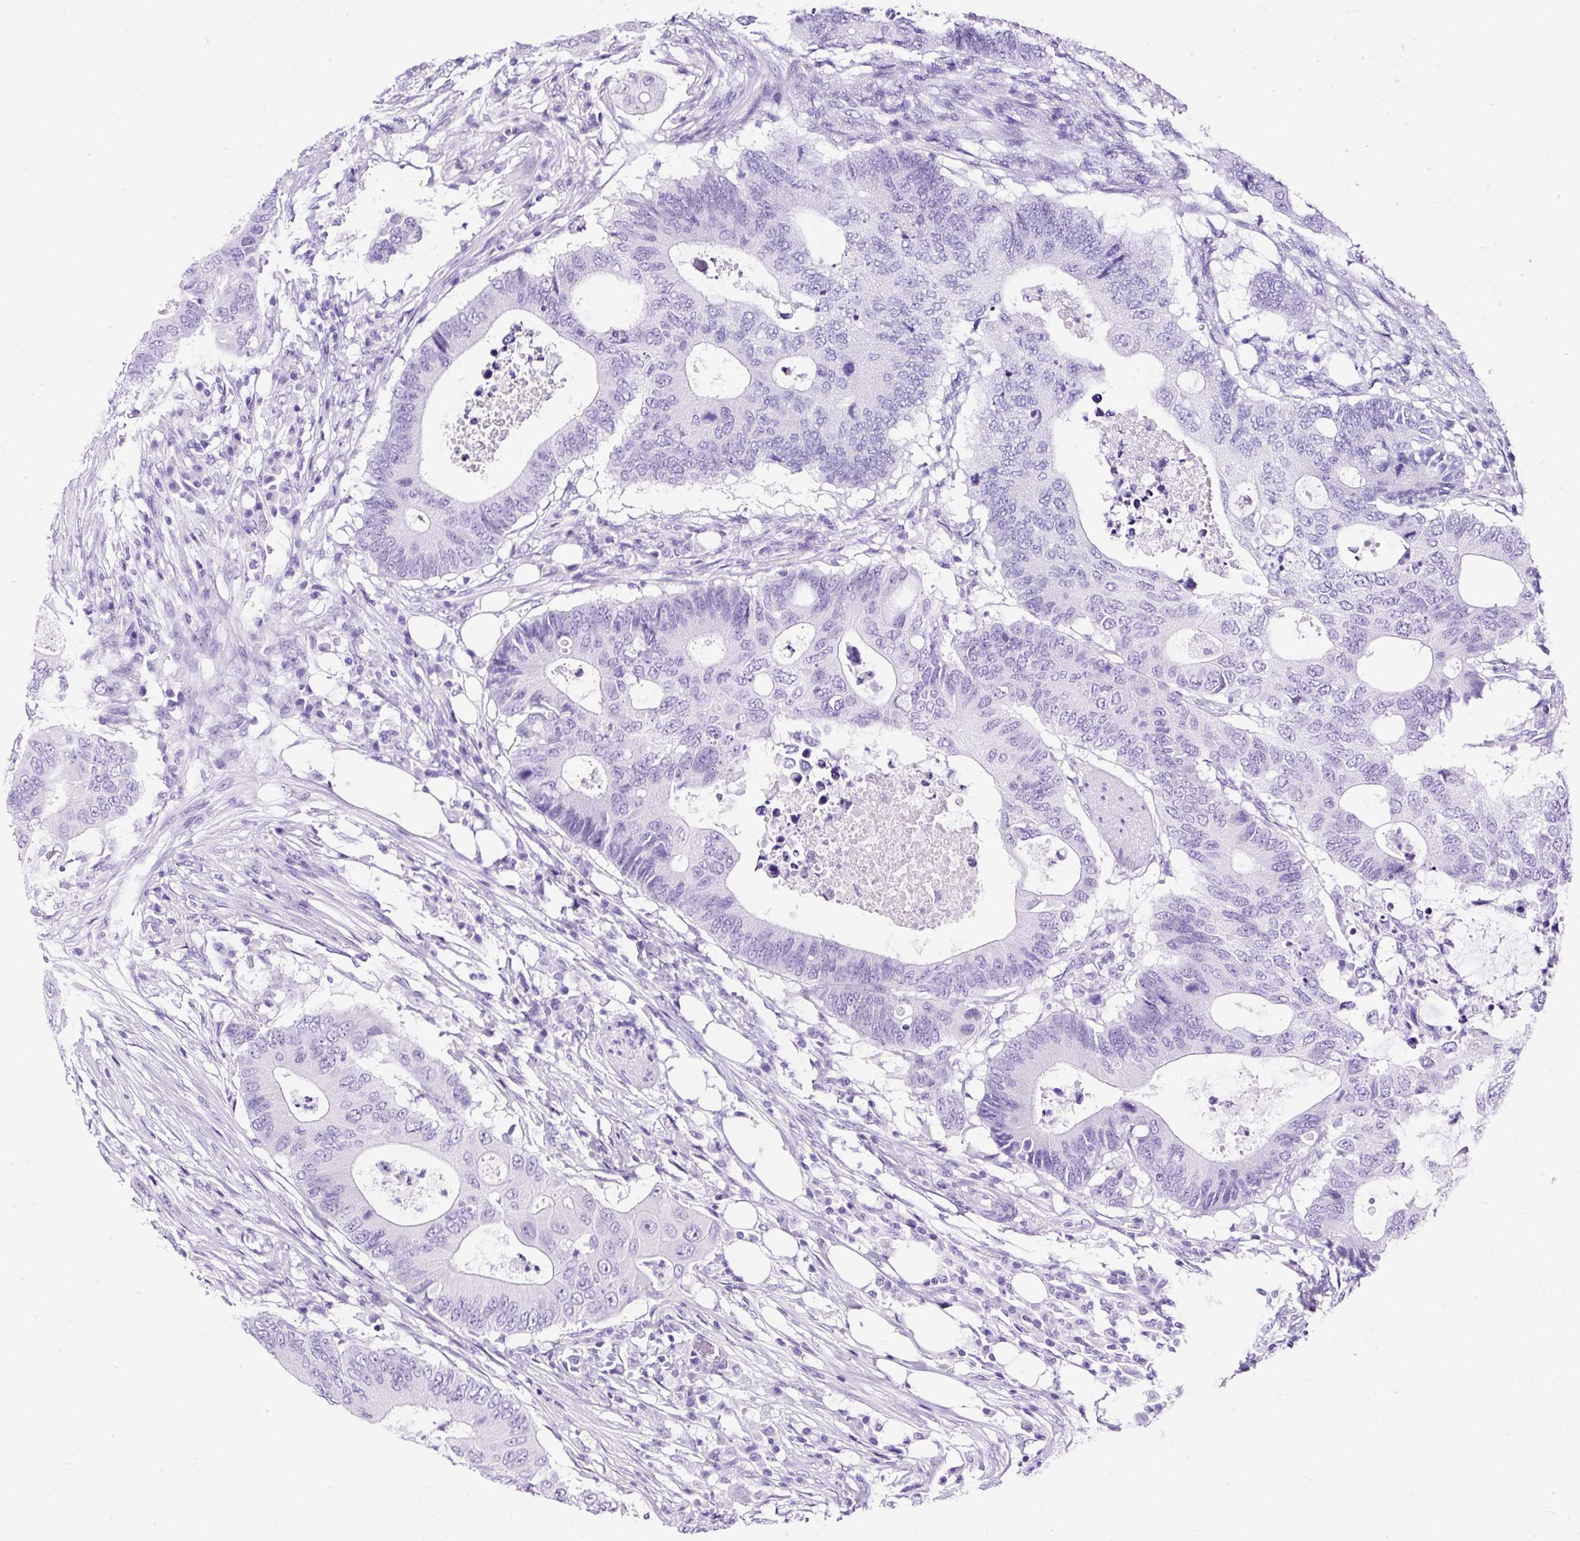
{"staining": {"intensity": "negative", "quantity": "none", "location": "none"}, "tissue": "colorectal cancer", "cell_type": "Tumor cells", "image_type": "cancer", "snomed": [{"axis": "morphology", "description": "Adenocarcinoma, NOS"}, {"axis": "topography", "description": "Colon"}], "caption": "Tumor cells show no significant protein staining in colorectal cancer.", "gene": "NTS", "patient": {"sex": "male", "age": 71}}